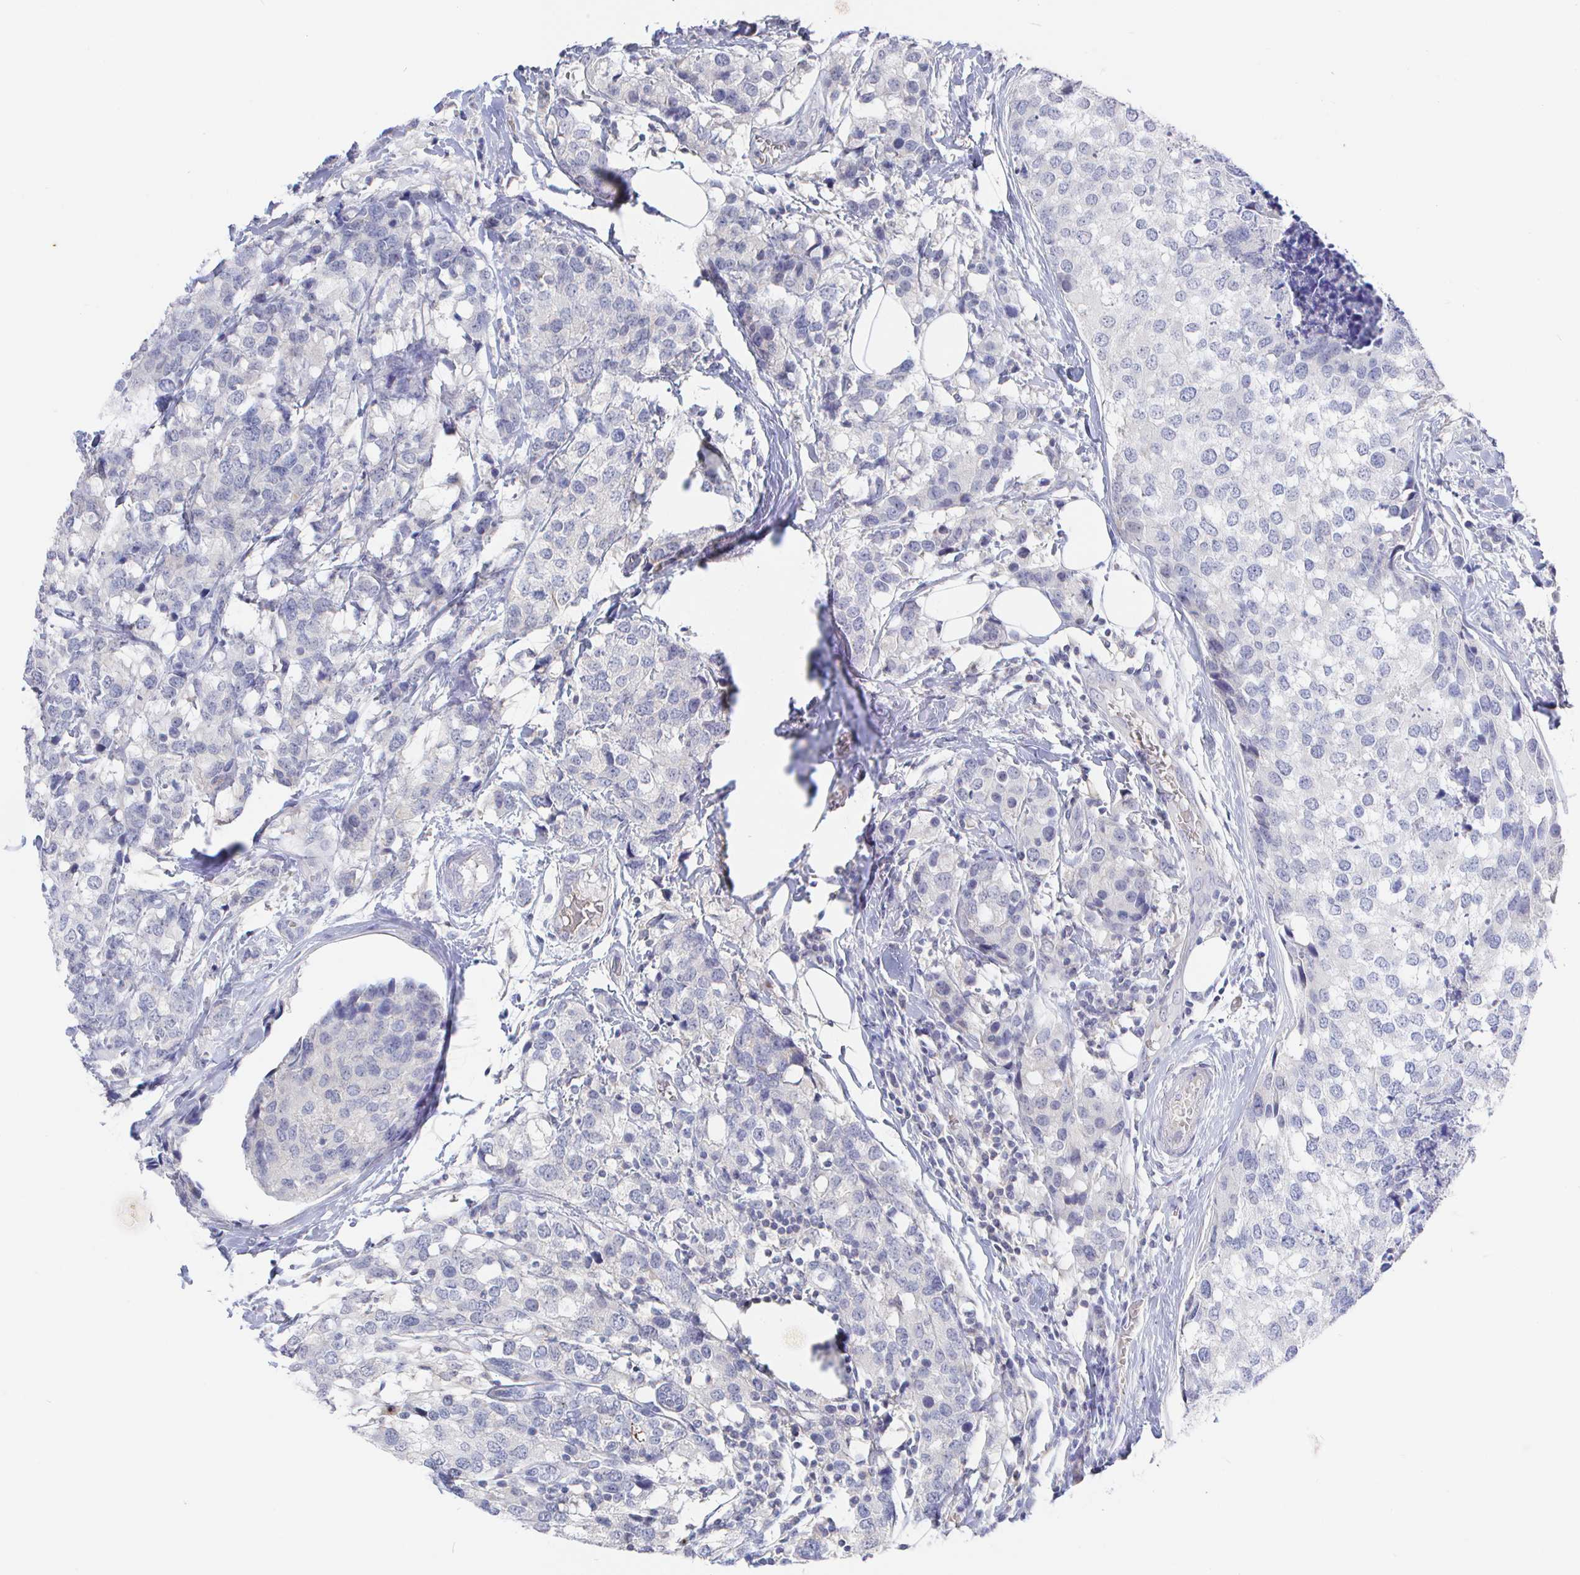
{"staining": {"intensity": "negative", "quantity": "none", "location": "none"}, "tissue": "breast cancer", "cell_type": "Tumor cells", "image_type": "cancer", "snomed": [{"axis": "morphology", "description": "Lobular carcinoma"}, {"axis": "topography", "description": "Breast"}], "caption": "There is no significant expression in tumor cells of breast cancer (lobular carcinoma). (IHC, brightfield microscopy, high magnification).", "gene": "LRRC23", "patient": {"sex": "female", "age": 59}}